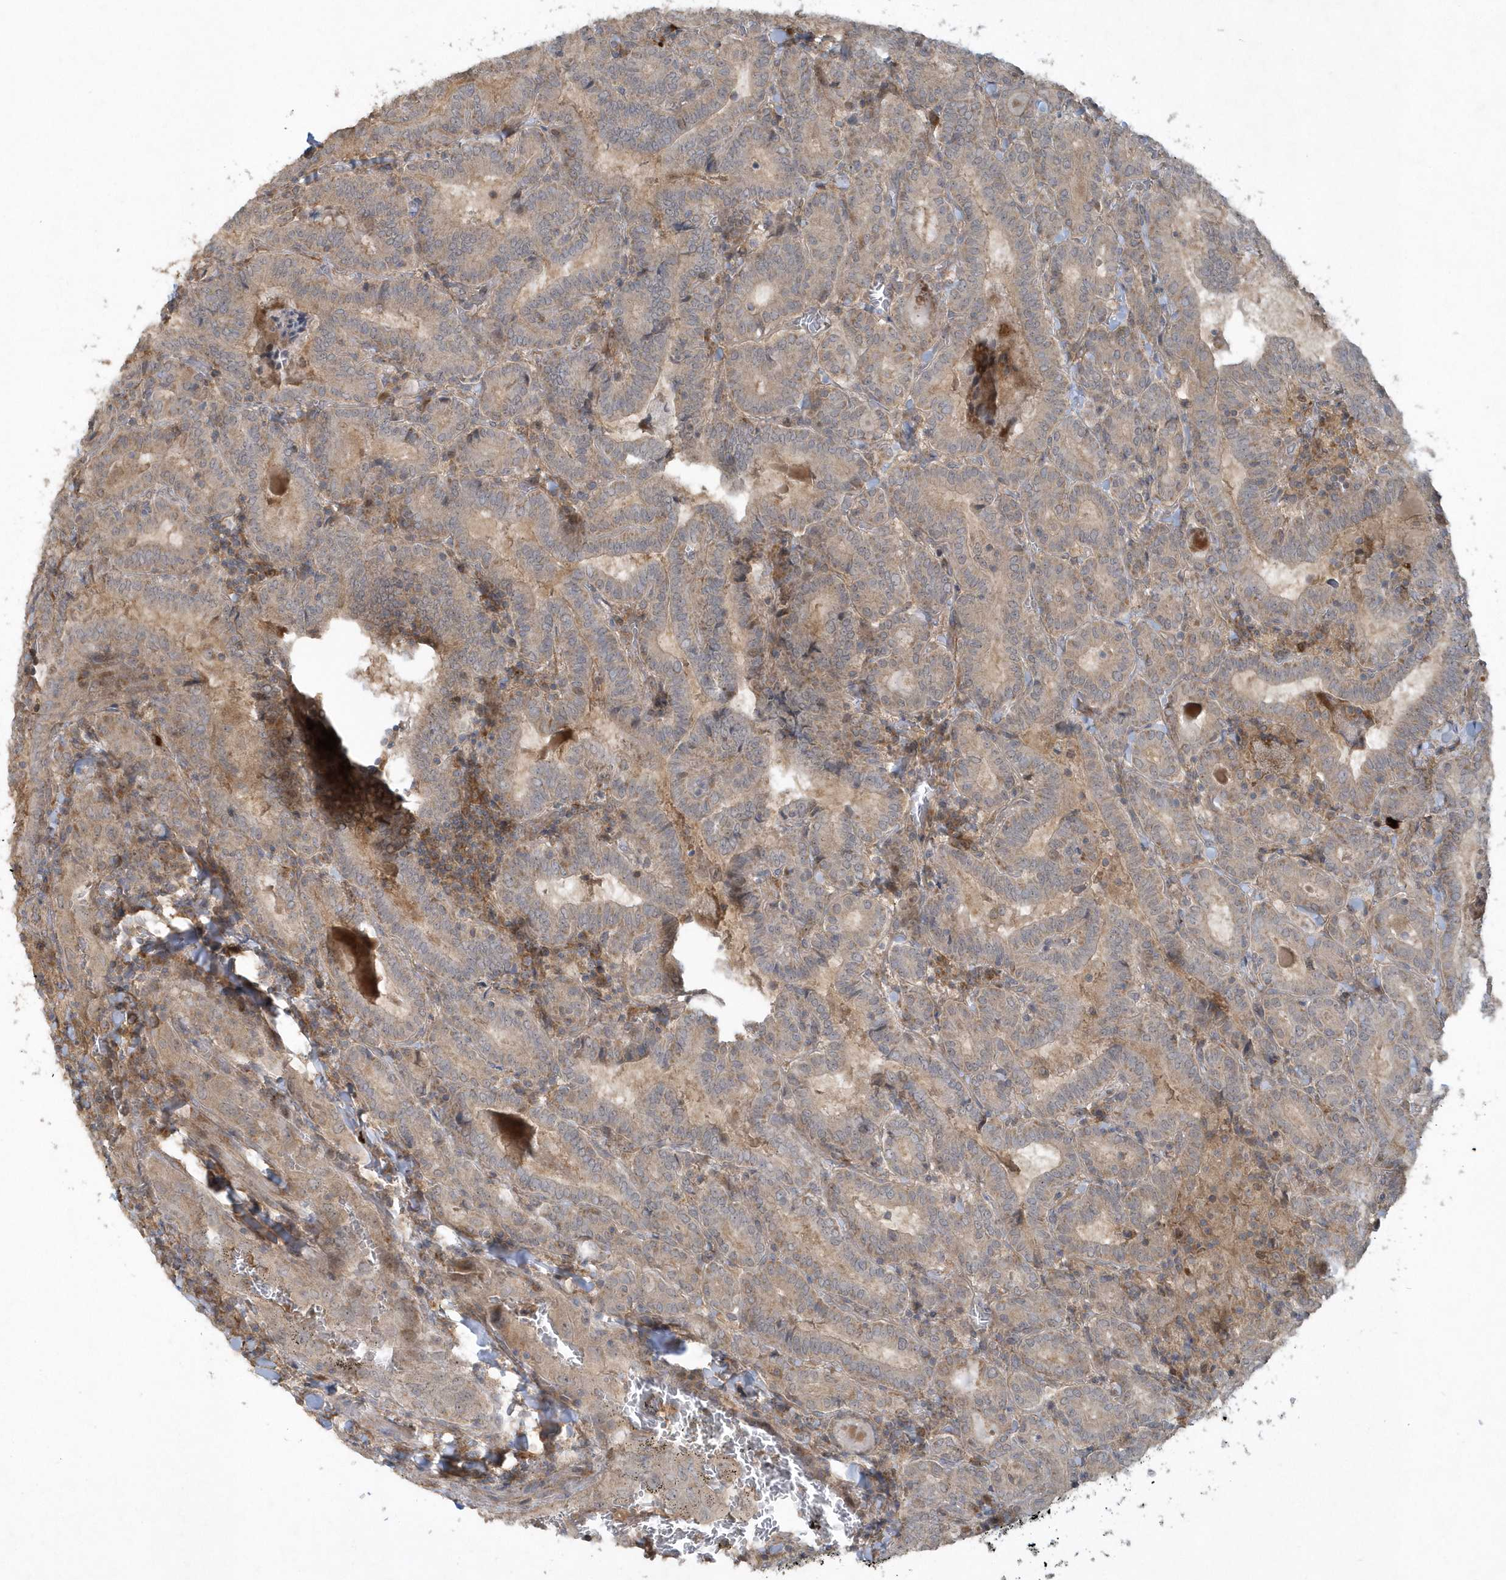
{"staining": {"intensity": "moderate", "quantity": "25%-75%", "location": "cytoplasmic/membranous"}, "tissue": "thyroid cancer", "cell_type": "Tumor cells", "image_type": "cancer", "snomed": [{"axis": "morphology", "description": "Papillary adenocarcinoma, NOS"}, {"axis": "topography", "description": "Thyroid gland"}], "caption": "Brown immunohistochemical staining in thyroid papillary adenocarcinoma reveals moderate cytoplasmic/membranous positivity in about 25%-75% of tumor cells. Ihc stains the protein in brown and the nuclei are stained blue.", "gene": "THG1L", "patient": {"sex": "female", "age": 72}}